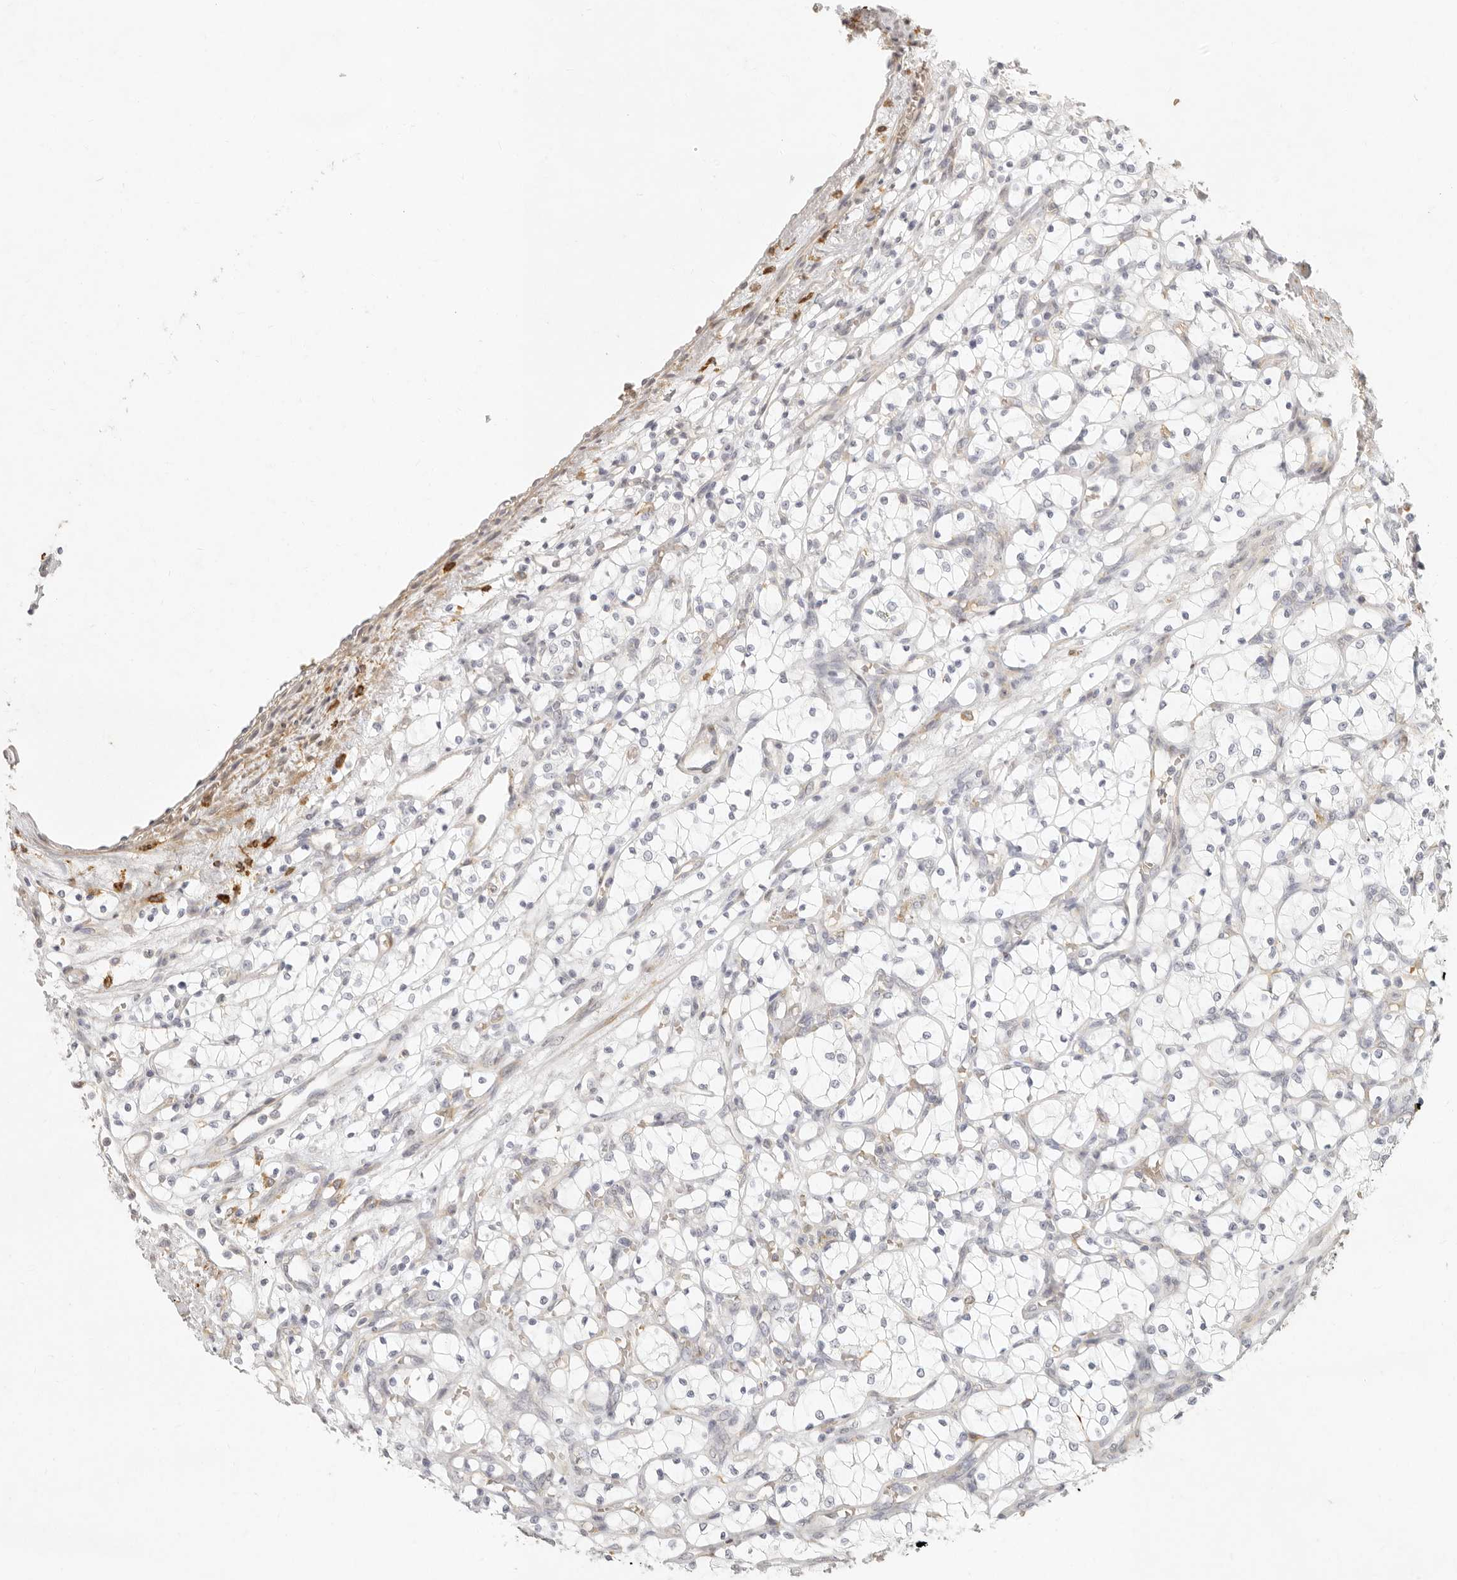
{"staining": {"intensity": "negative", "quantity": "none", "location": "none"}, "tissue": "renal cancer", "cell_type": "Tumor cells", "image_type": "cancer", "snomed": [{"axis": "morphology", "description": "Adenocarcinoma, NOS"}, {"axis": "topography", "description": "Kidney"}], "caption": "IHC of human adenocarcinoma (renal) exhibits no staining in tumor cells.", "gene": "NIBAN1", "patient": {"sex": "female", "age": 69}}